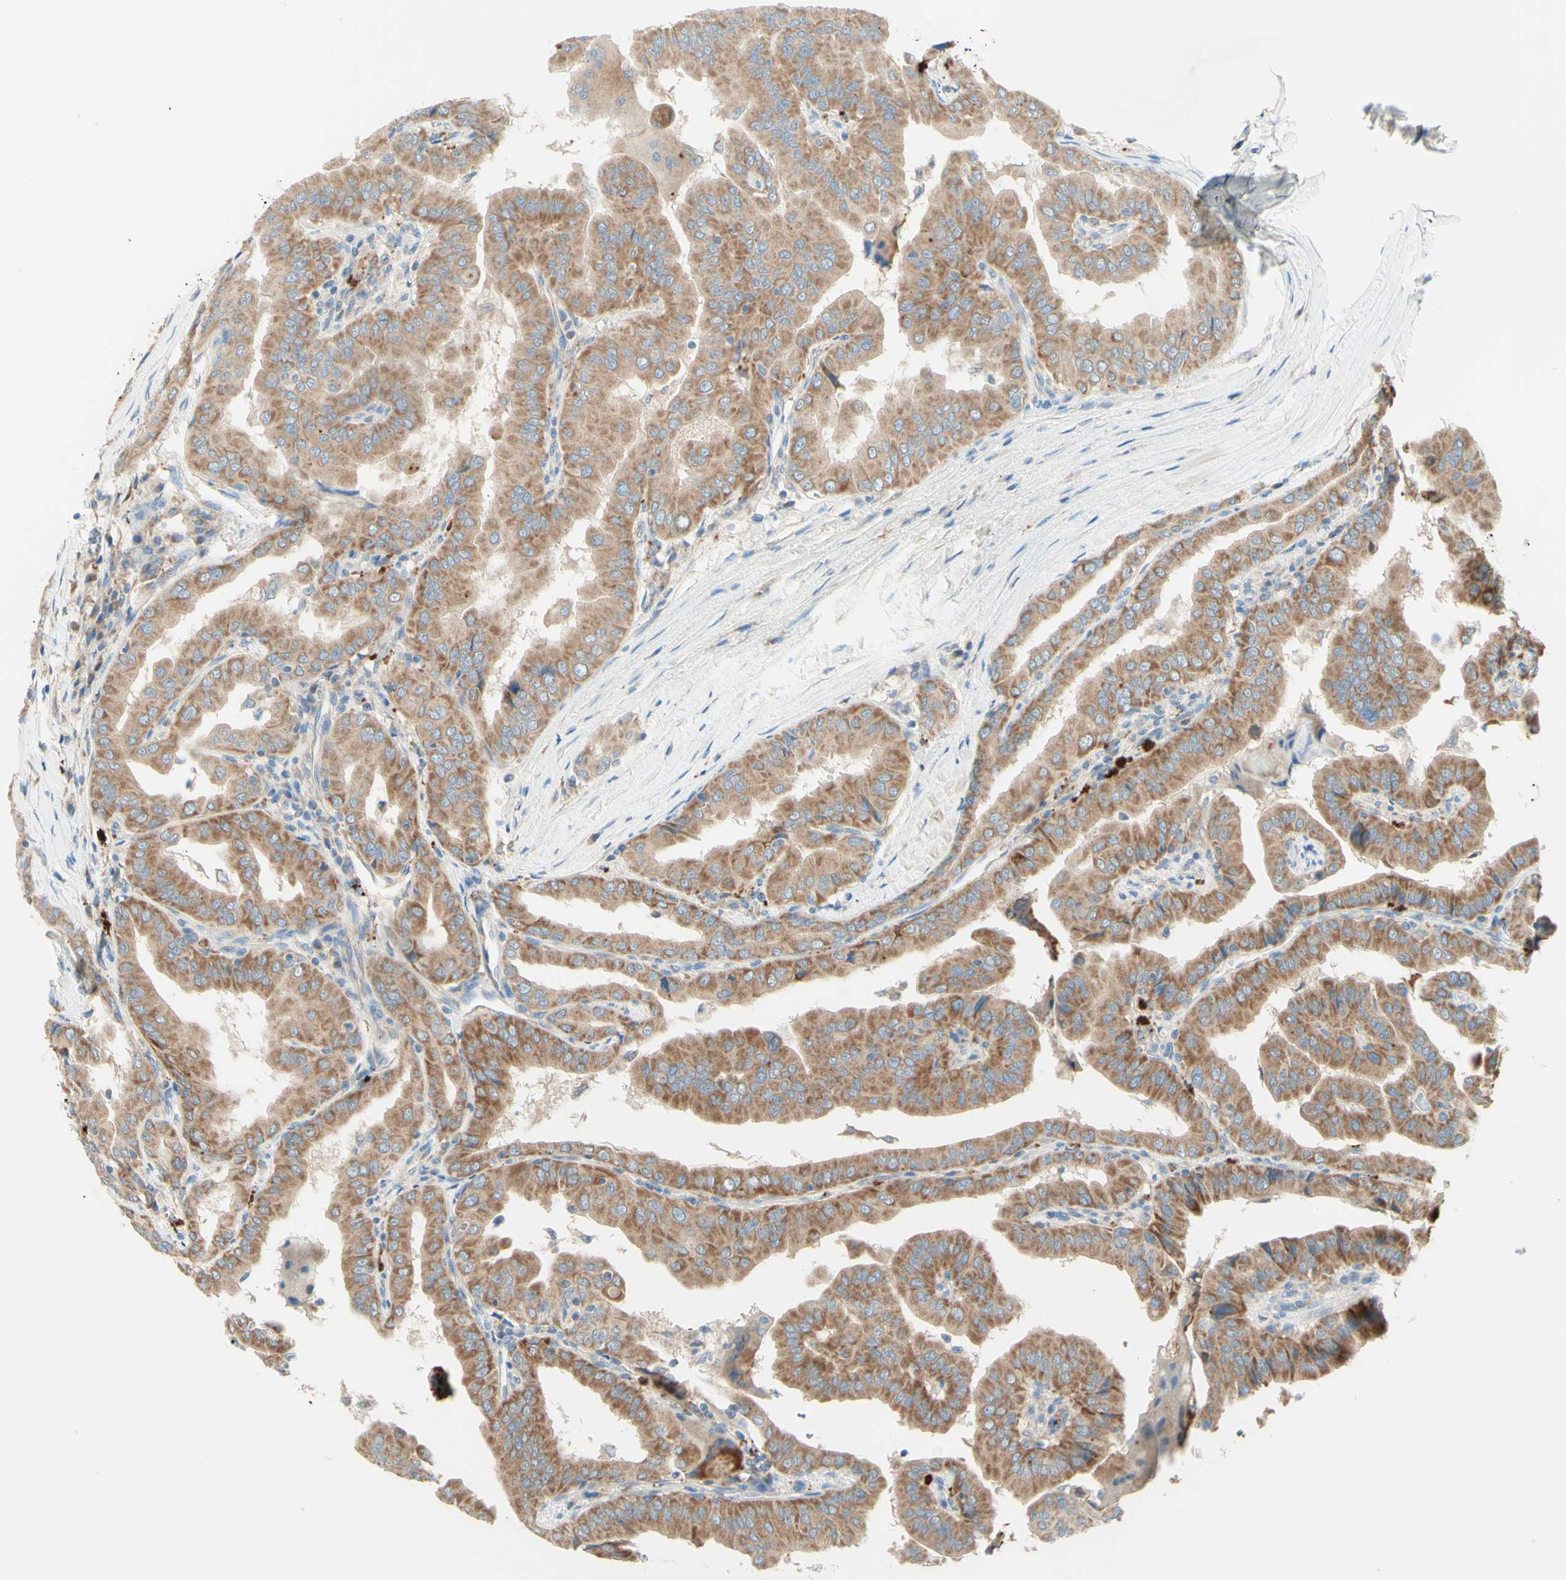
{"staining": {"intensity": "moderate", "quantity": ">75%", "location": "cytoplasmic/membranous"}, "tissue": "thyroid cancer", "cell_type": "Tumor cells", "image_type": "cancer", "snomed": [{"axis": "morphology", "description": "Papillary adenocarcinoma, NOS"}, {"axis": "topography", "description": "Thyroid gland"}], "caption": "Immunohistochemical staining of human thyroid cancer (papillary adenocarcinoma) reveals medium levels of moderate cytoplasmic/membranous positivity in about >75% of tumor cells.", "gene": "ARMC10", "patient": {"sex": "male", "age": 33}}